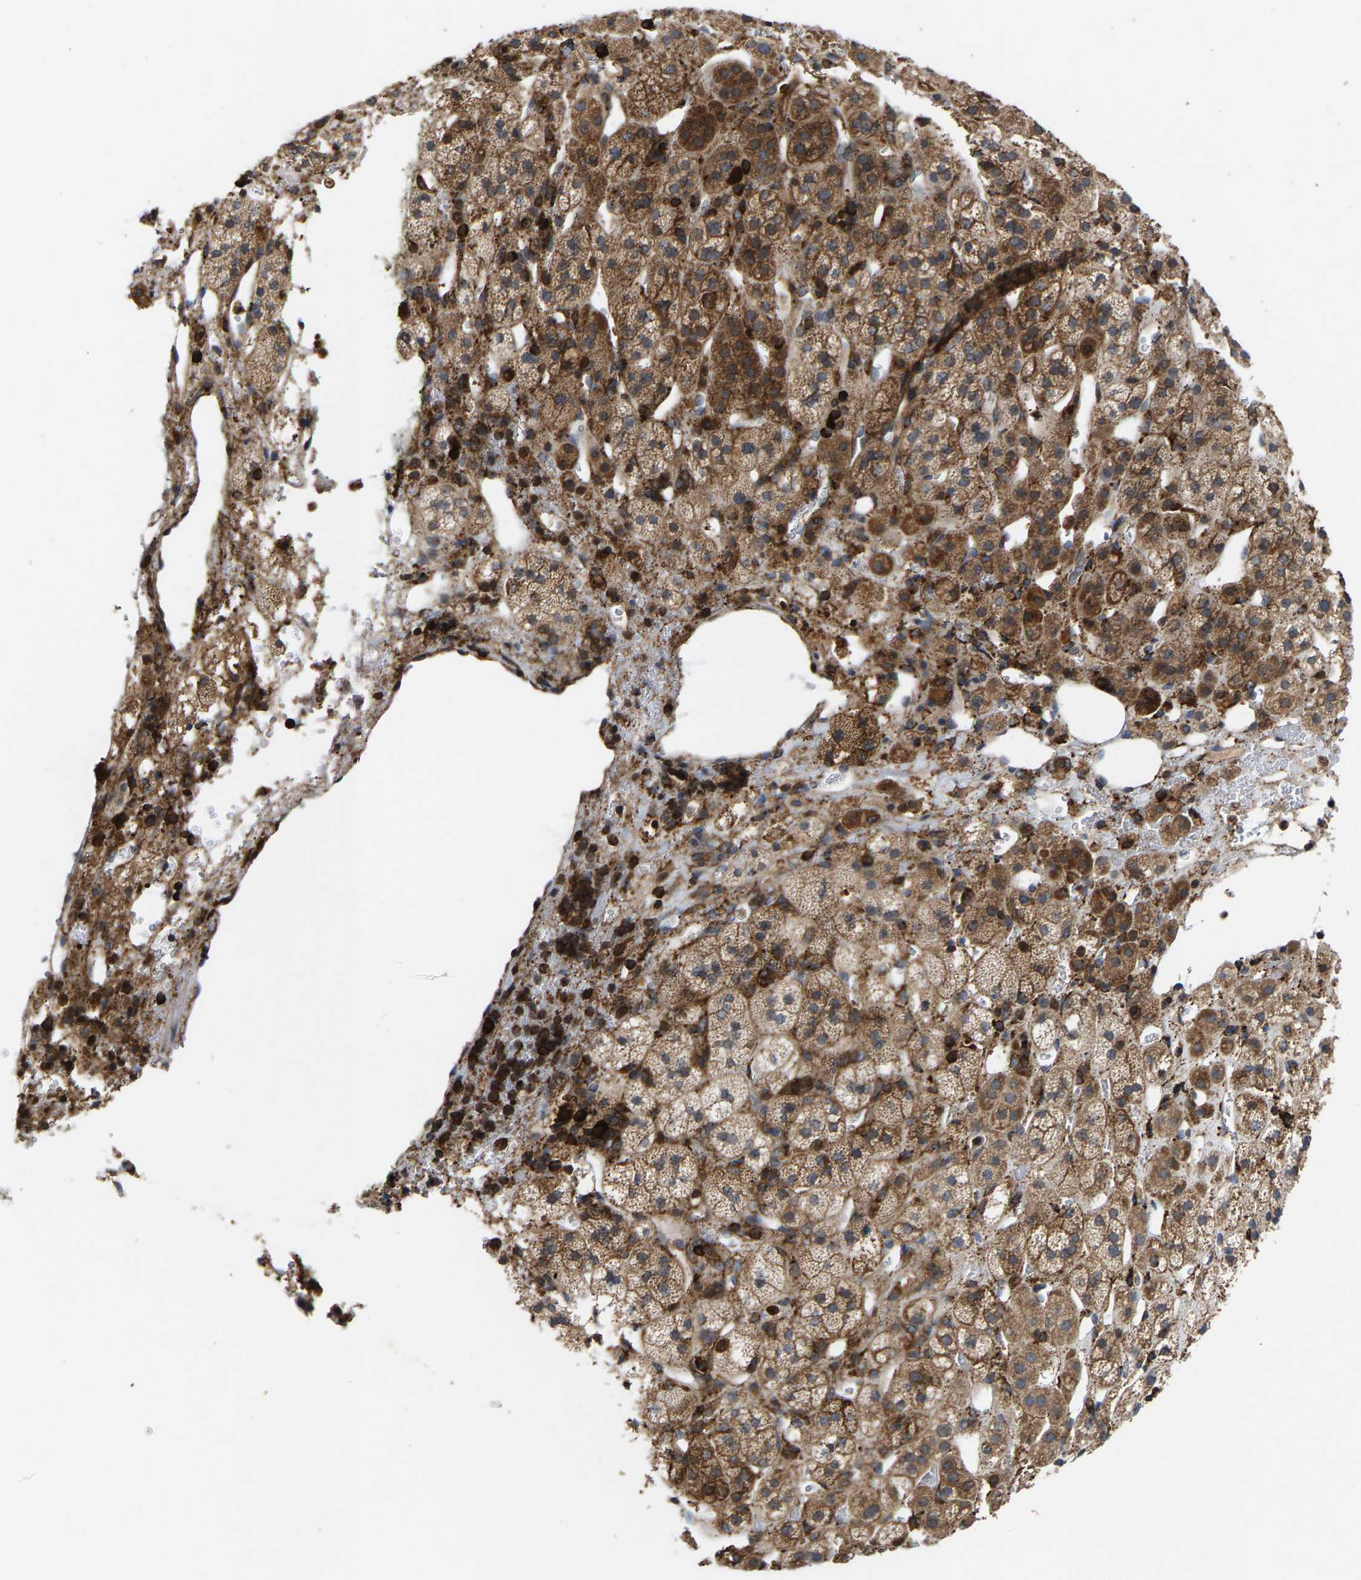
{"staining": {"intensity": "moderate", "quantity": ">75%", "location": "cytoplasmic/membranous"}, "tissue": "adrenal gland", "cell_type": "Glandular cells", "image_type": "normal", "snomed": [{"axis": "morphology", "description": "Normal tissue, NOS"}, {"axis": "topography", "description": "Adrenal gland"}], "caption": "Immunohistochemistry (IHC) staining of benign adrenal gland, which displays medium levels of moderate cytoplasmic/membranous positivity in approximately >75% of glandular cells indicating moderate cytoplasmic/membranous protein staining. The staining was performed using DAB (brown) for protein detection and nuclei were counterstained in hematoxylin (blue).", "gene": "FGD3", "patient": {"sex": "male", "age": 56}}